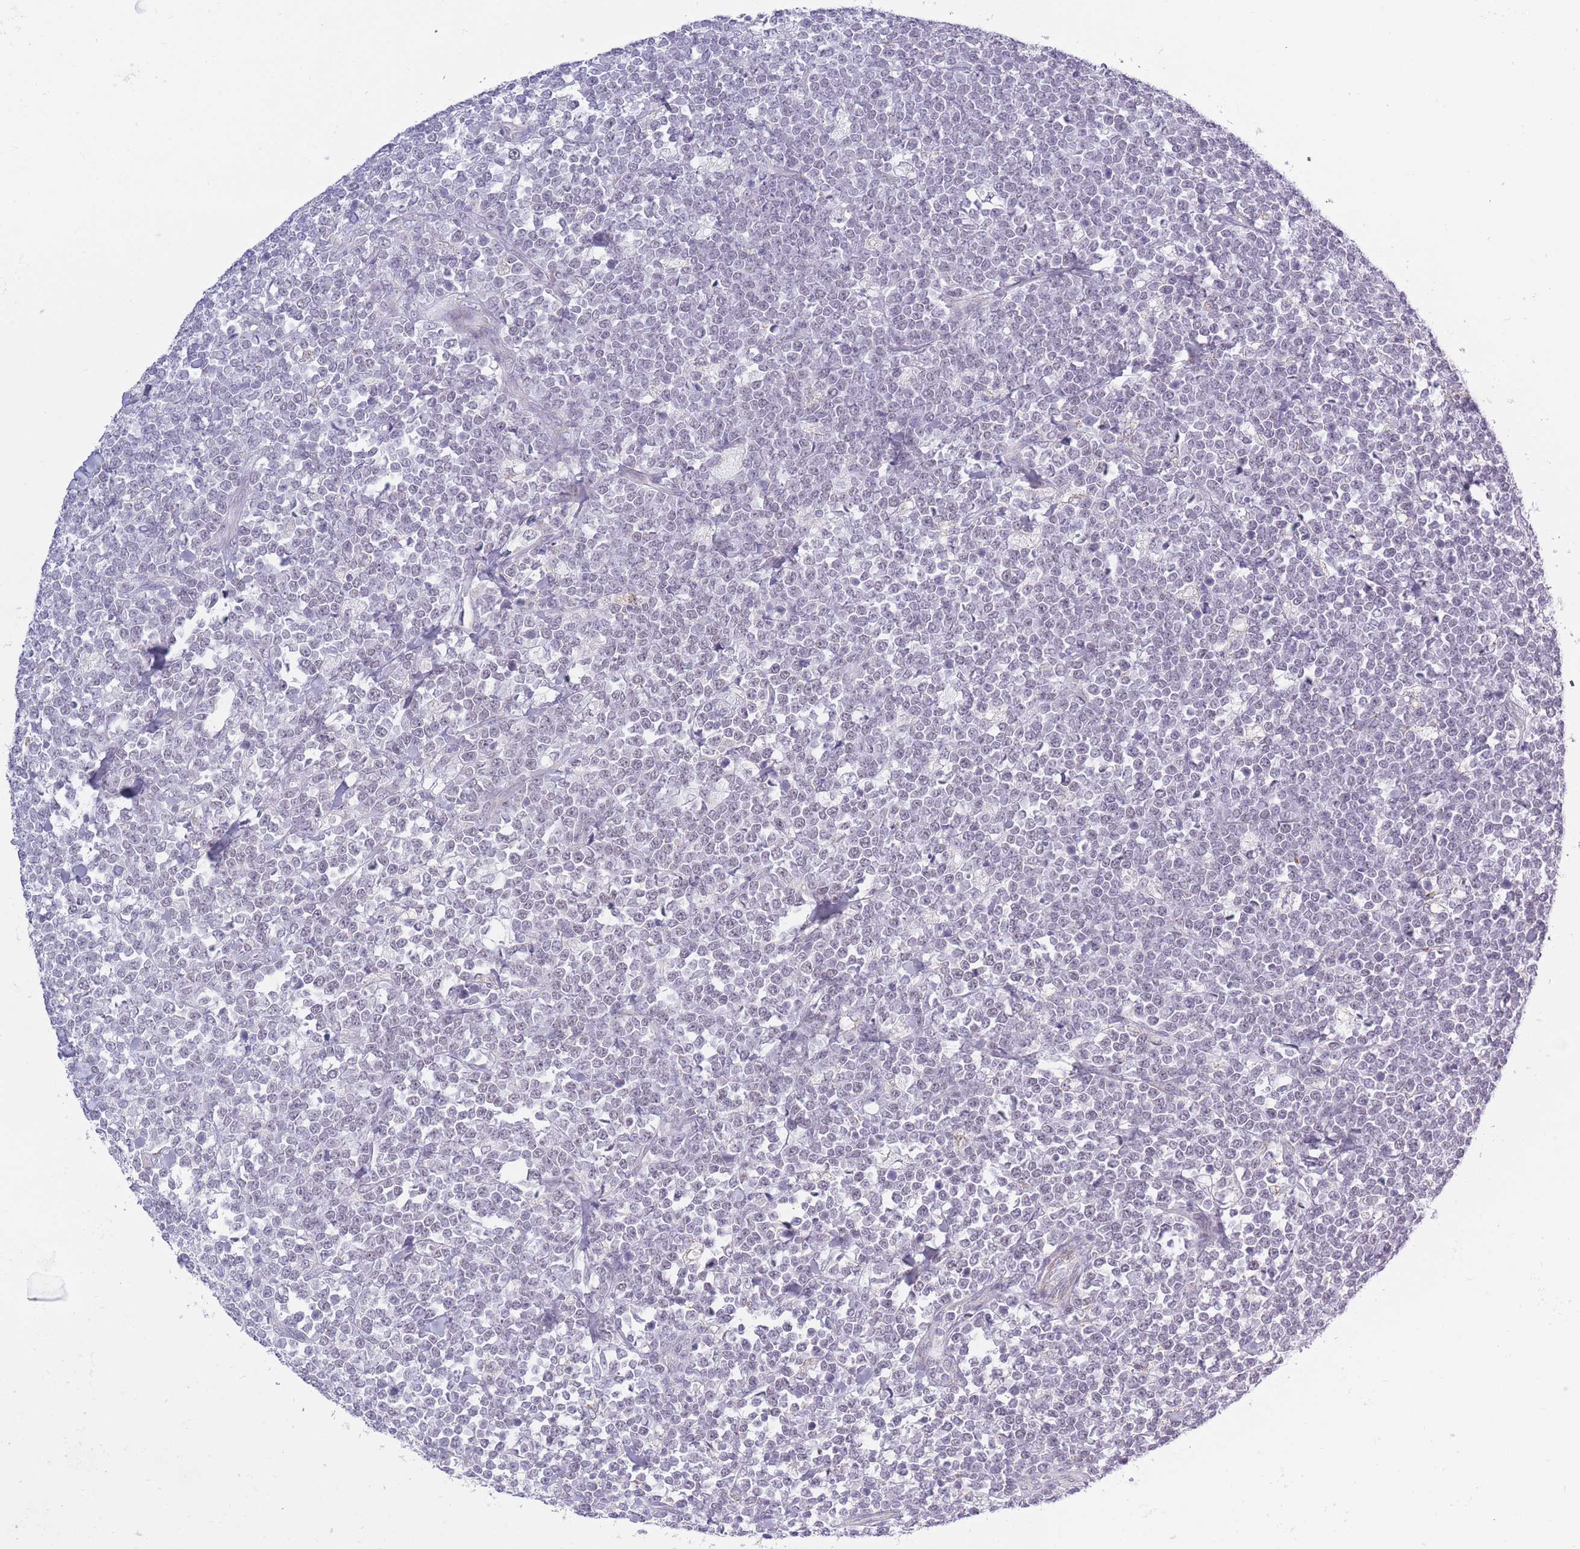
{"staining": {"intensity": "weak", "quantity": "<25%", "location": "nuclear"}, "tissue": "lymphoma", "cell_type": "Tumor cells", "image_type": "cancer", "snomed": [{"axis": "morphology", "description": "Malignant lymphoma, non-Hodgkin's type, High grade"}, {"axis": "topography", "description": "Small intestine"}, {"axis": "topography", "description": "Colon"}], "caption": "Tumor cells are negative for protein expression in human lymphoma. (DAB immunohistochemistry (IHC), high magnification).", "gene": "ZBTB24", "patient": {"sex": "male", "age": 8}}